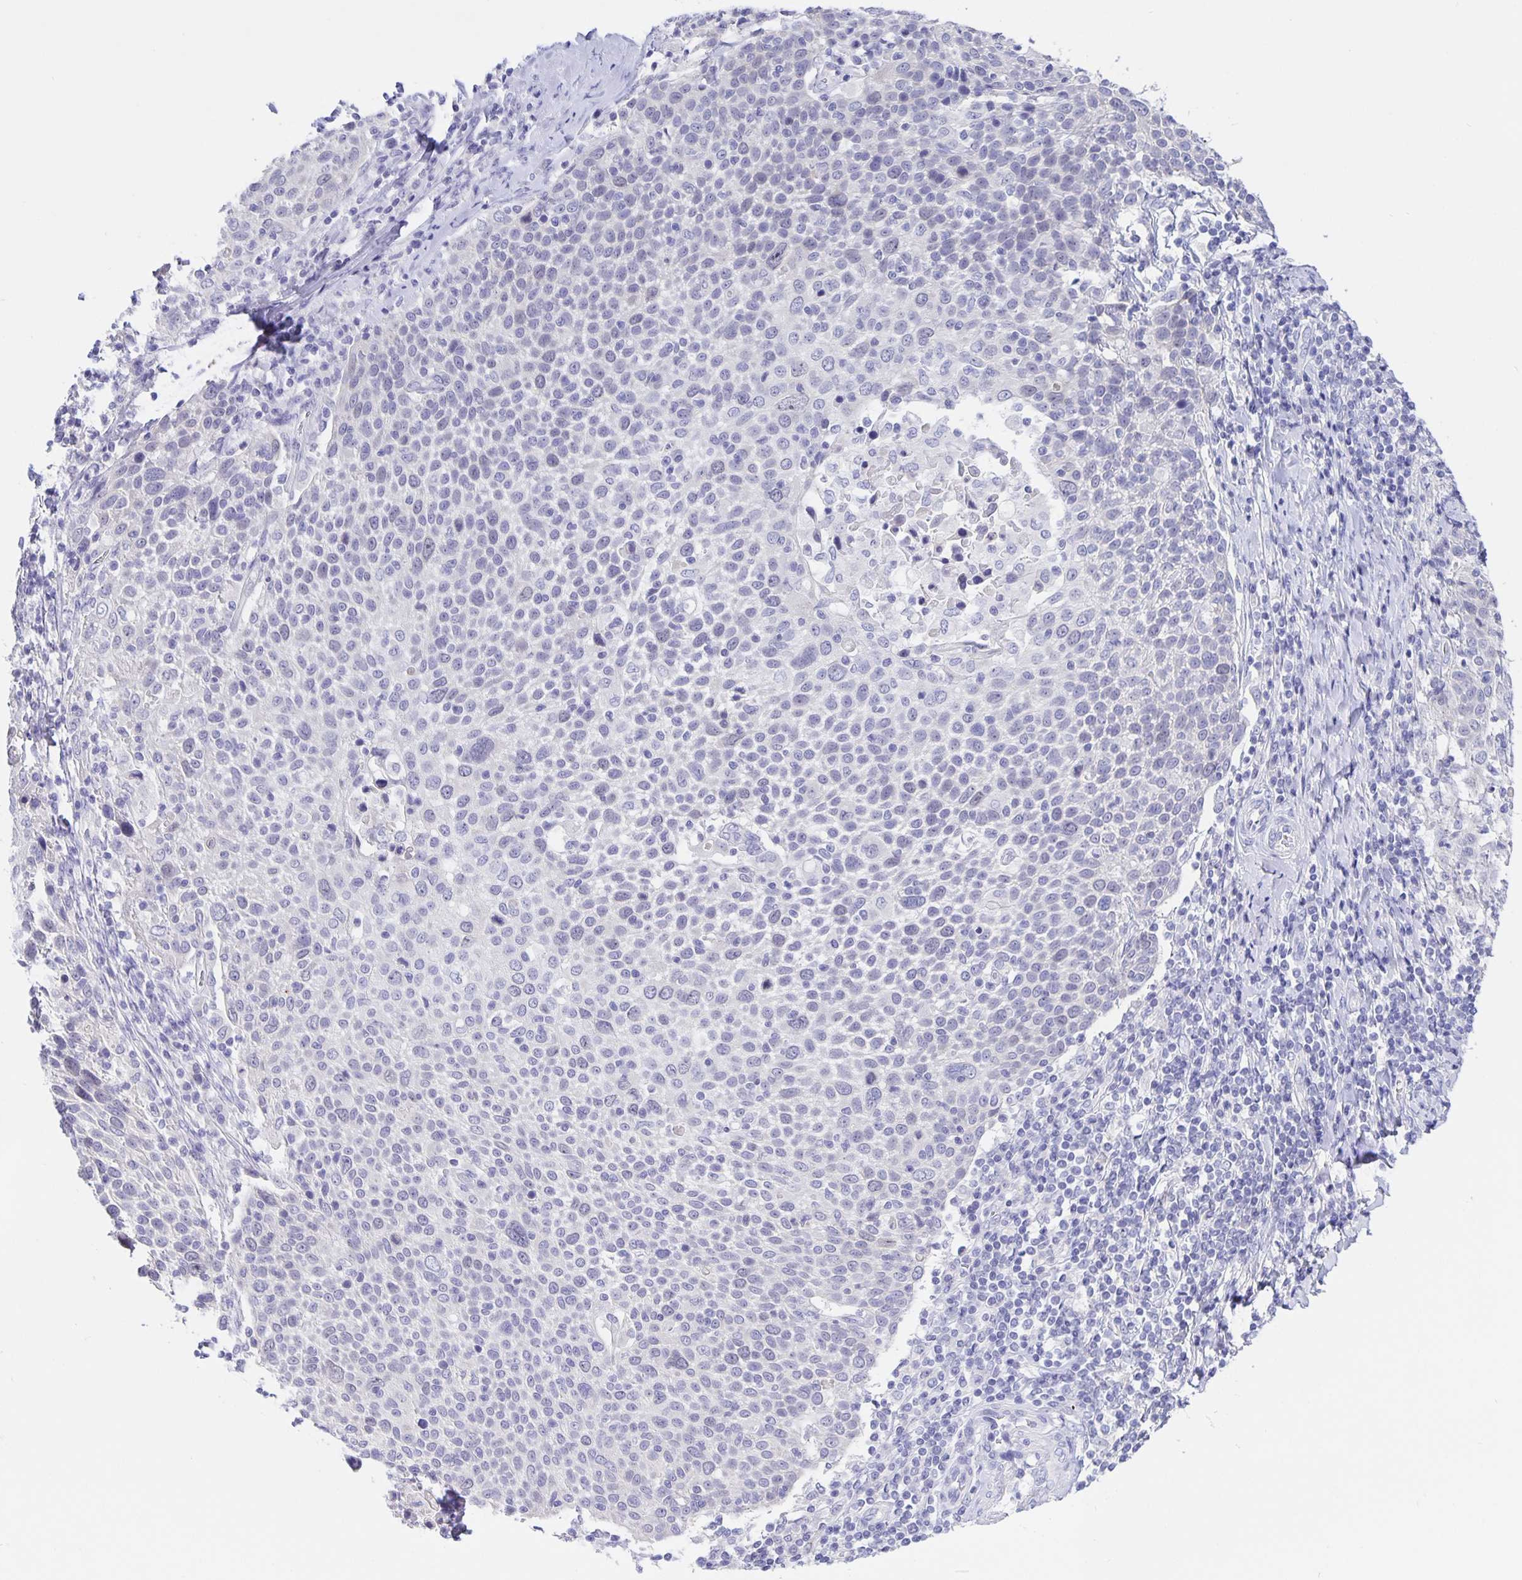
{"staining": {"intensity": "negative", "quantity": "none", "location": "none"}, "tissue": "cervical cancer", "cell_type": "Tumor cells", "image_type": "cancer", "snomed": [{"axis": "morphology", "description": "Squamous cell carcinoma, NOS"}, {"axis": "topography", "description": "Cervix"}], "caption": "The immunohistochemistry histopathology image has no significant staining in tumor cells of cervical cancer (squamous cell carcinoma) tissue.", "gene": "ERMN", "patient": {"sex": "female", "age": 61}}